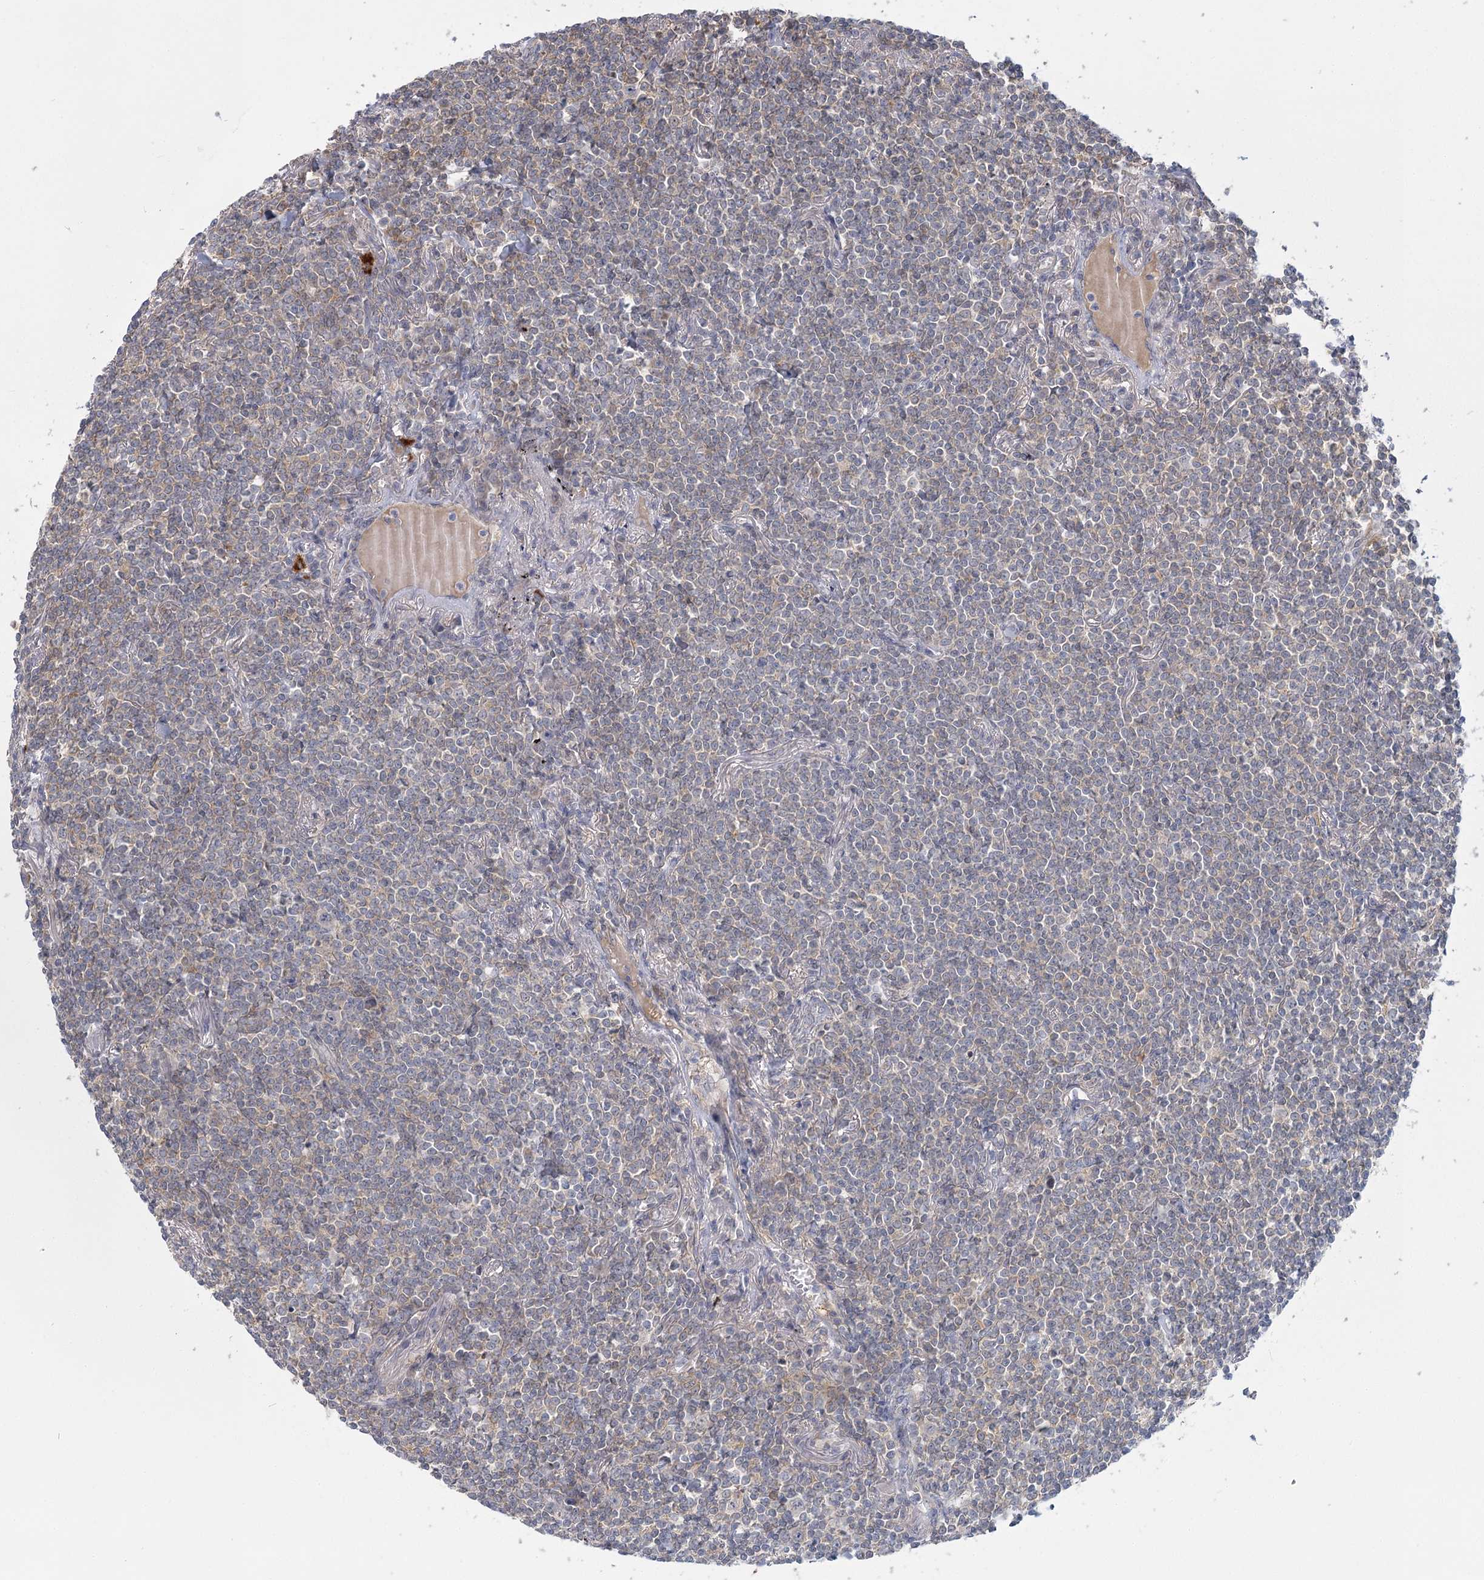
{"staining": {"intensity": "negative", "quantity": "none", "location": "none"}, "tissue": "lymphoma", "cell_type": "Tumor cells", "image_type": "cancer", "snomed": [{"axis": "morphology", "description": "Malignant lymphoma, non-Hodgkin's type, Low grade"}, {"axis": "topography", "description": "Lung"}], "caption": "Tumor cells show no significant protein positivity in malignant lymphoma, non-Hodgkin's type (low-grade).", "gene": "USP11", "patient": {"sex": "female", "age": 71}}